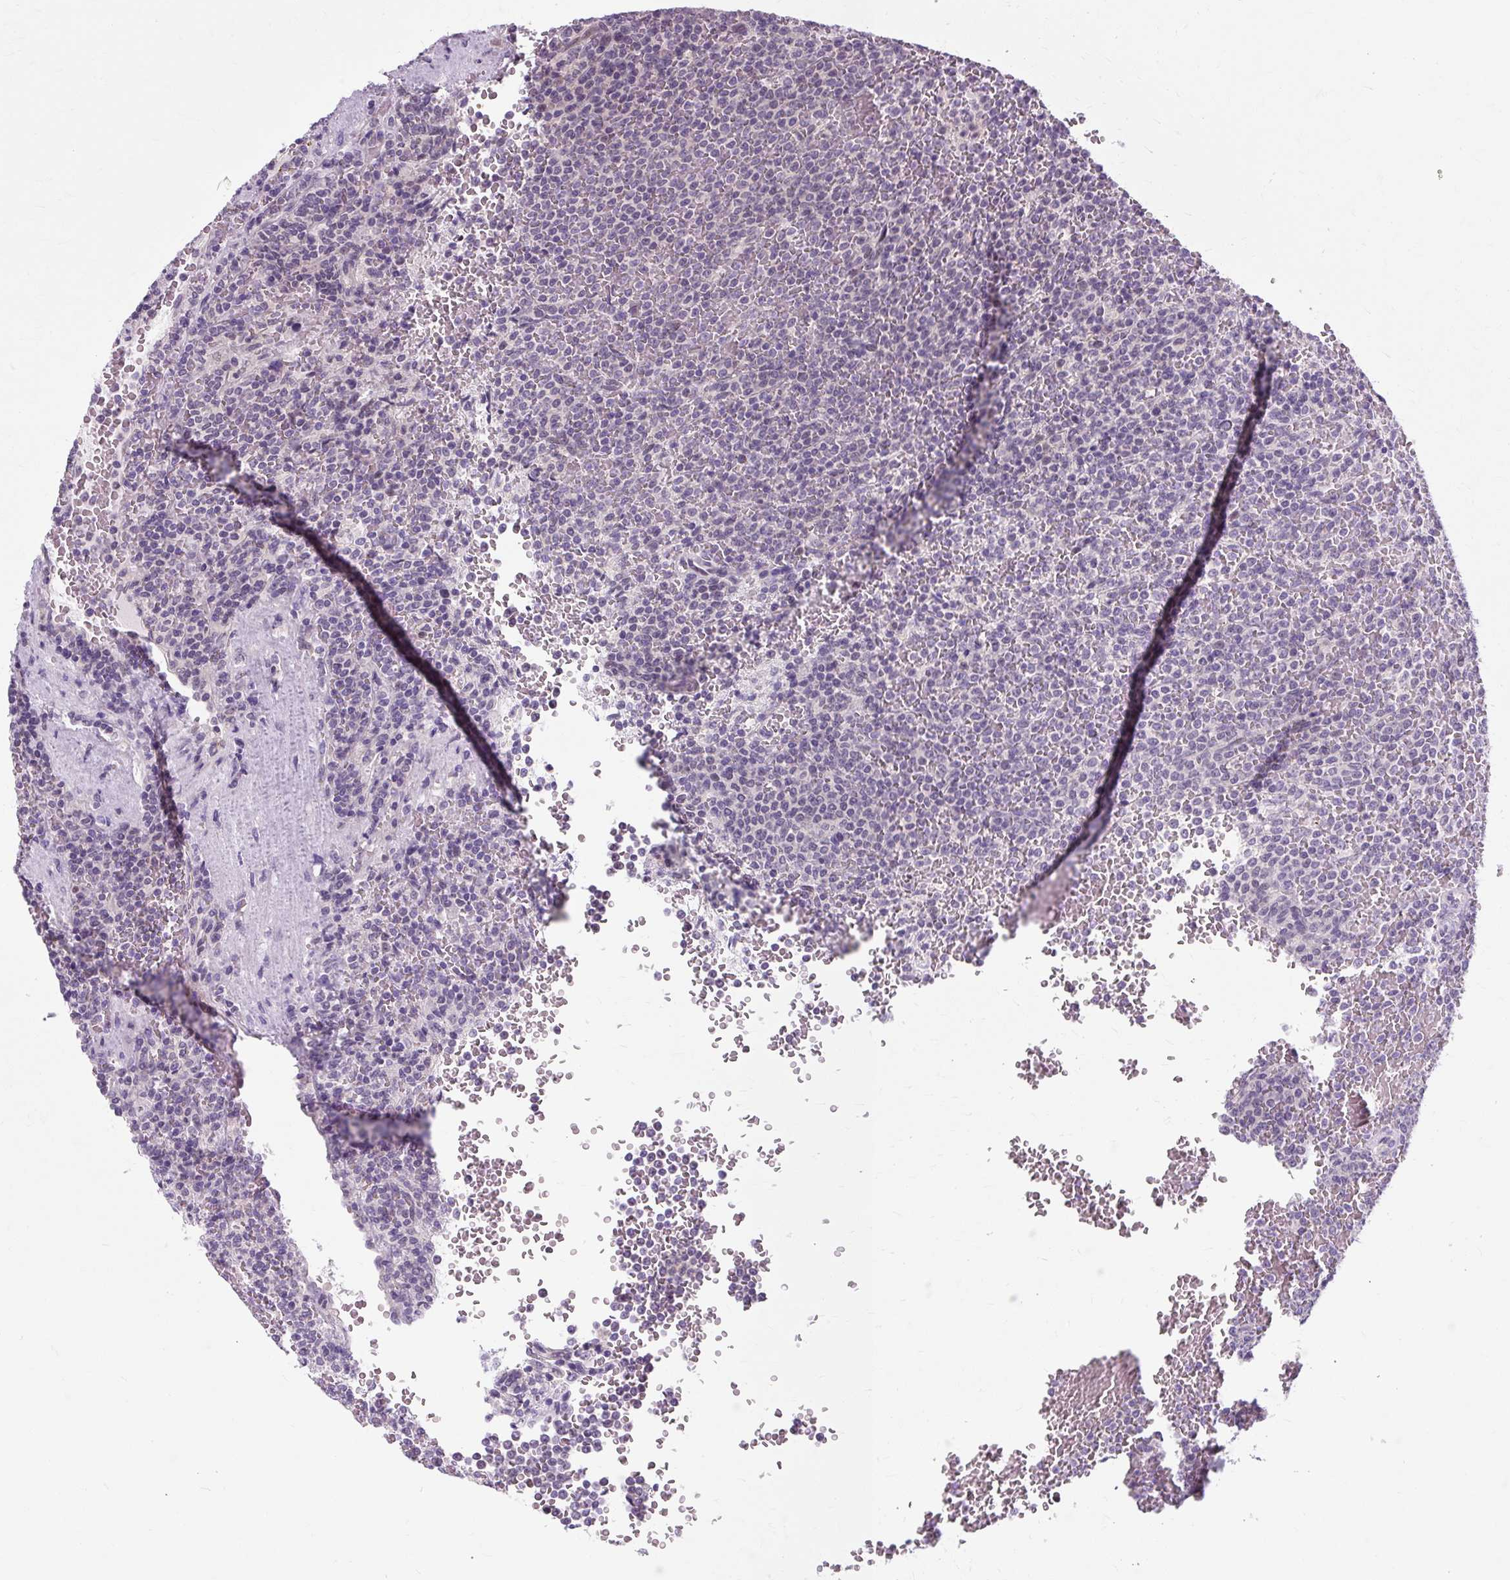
{"staining": {"intensity": "negative", "quantity": "none", "location": "none"}, "tissue": "lymphoma", "cell_type": "Tumor cells", "image_type": "cancer", "snomed": [{"axis": "morphology", "description": "Malignant lymphoma, non-Hodgkin's type, Low grade"}, {"axis": "topography", "description": "Spleen"}], "caption": "A photomicrograph of malignant lymphoma, non-Hodgkin's type (low-grade) stained for a protein shows no brown staining in tumor cells.", "gene": "RYBP", "patient": {"sex": "male", "age": 60}}